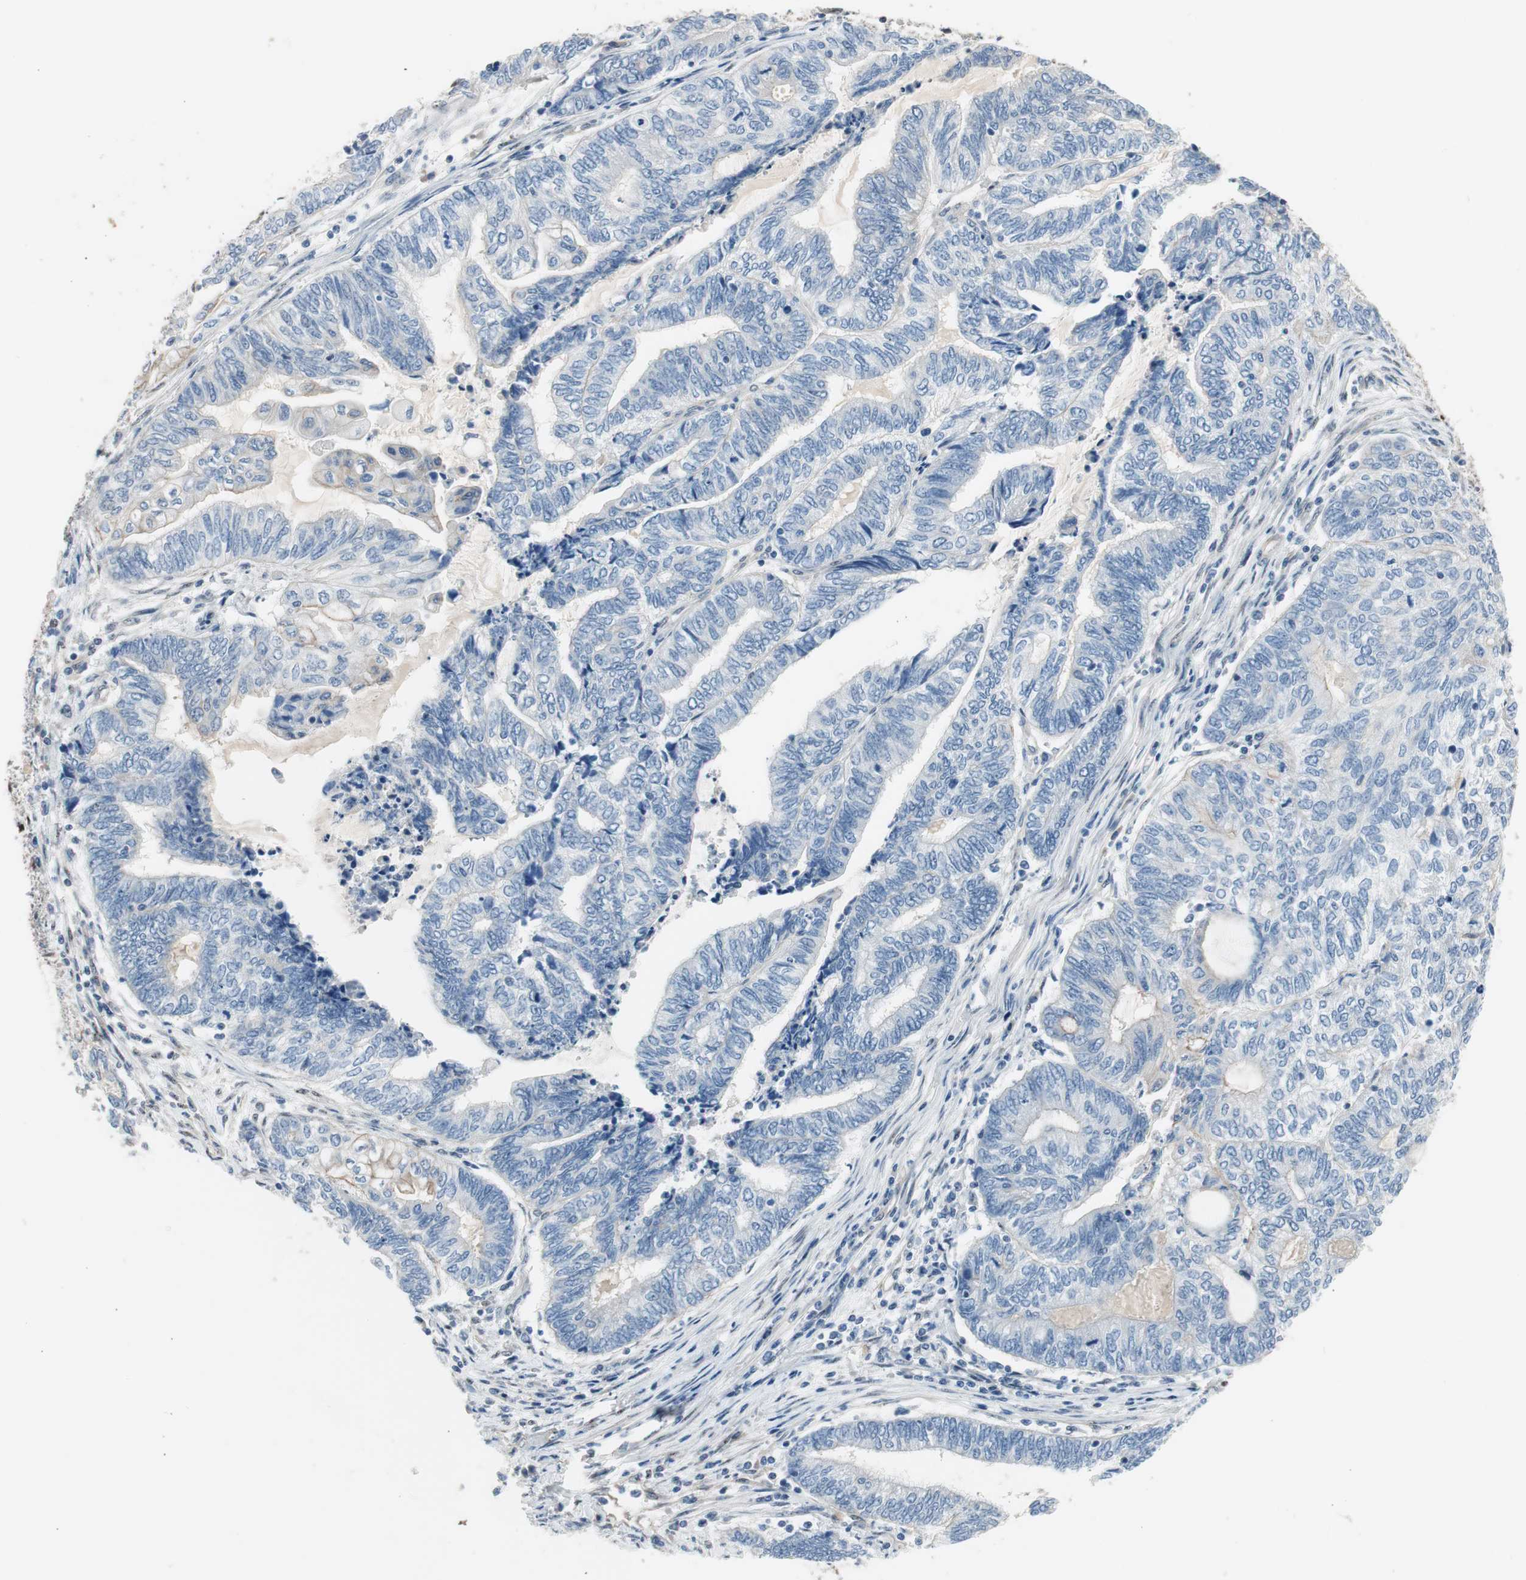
{"staining": {"intensity": "negative", "quantity": "none", "location": "none"}, "tissue": "endometrial cancer", "cell_type": "Tumor cells", "image_type": "cancer", "snomed": [{"axis": "morphology", "description": "Adenocarcinoma, NOS"}, {"axis": "topography", "description": "Uterus"}, {"axis": "topography", "description": "Endometrium"}], "caption": "This is a micrograph of immunohistochemistry staining of endometrial adenocarcinoma, which shows no expression in tumor cells.", "gene": "PML", "patient": {"sex": "female", "age": 70}}